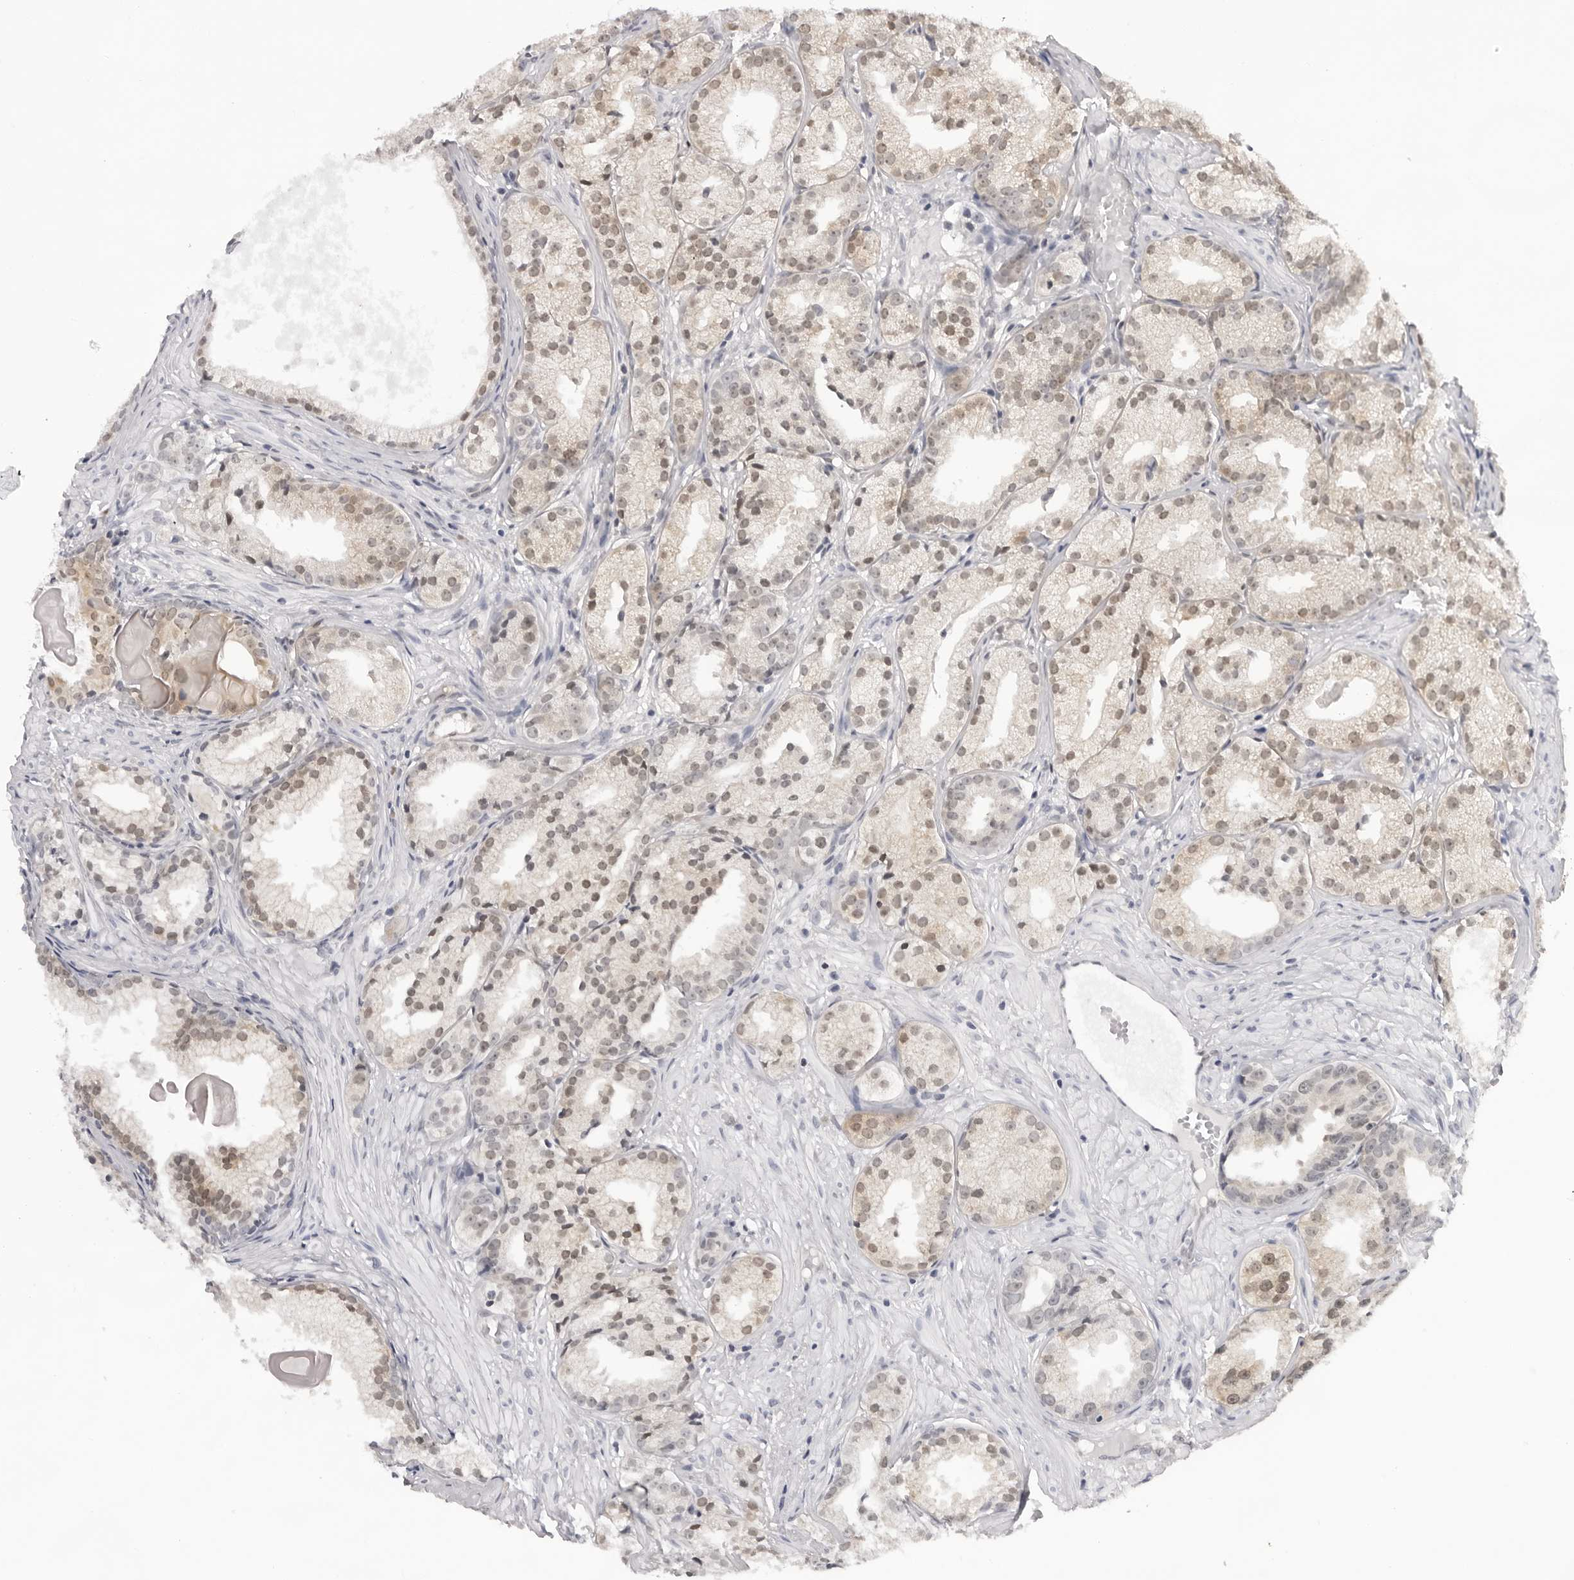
{"staining": {"intensity": "weak", "quantity": ">75%", "location": "nuclear"}, "tissue": "prostate cancer", "cell_type": "Tumor cells", "image_type": "cancer", "snomed": [{"axis": "morphology", "description": "Adenocarcinoma, Low grade"}, {"axis": "topography", "description": "Prostate"}], "caption": "Immunohistochemistry (IHC) image of prostate cancer stained for a protein (brown), which demonstrates low levels of weak nuclear expression in approximately >75% of tumor cells.", "gene": "CASP7", "patient": {"sex": "male", "age": 88}}